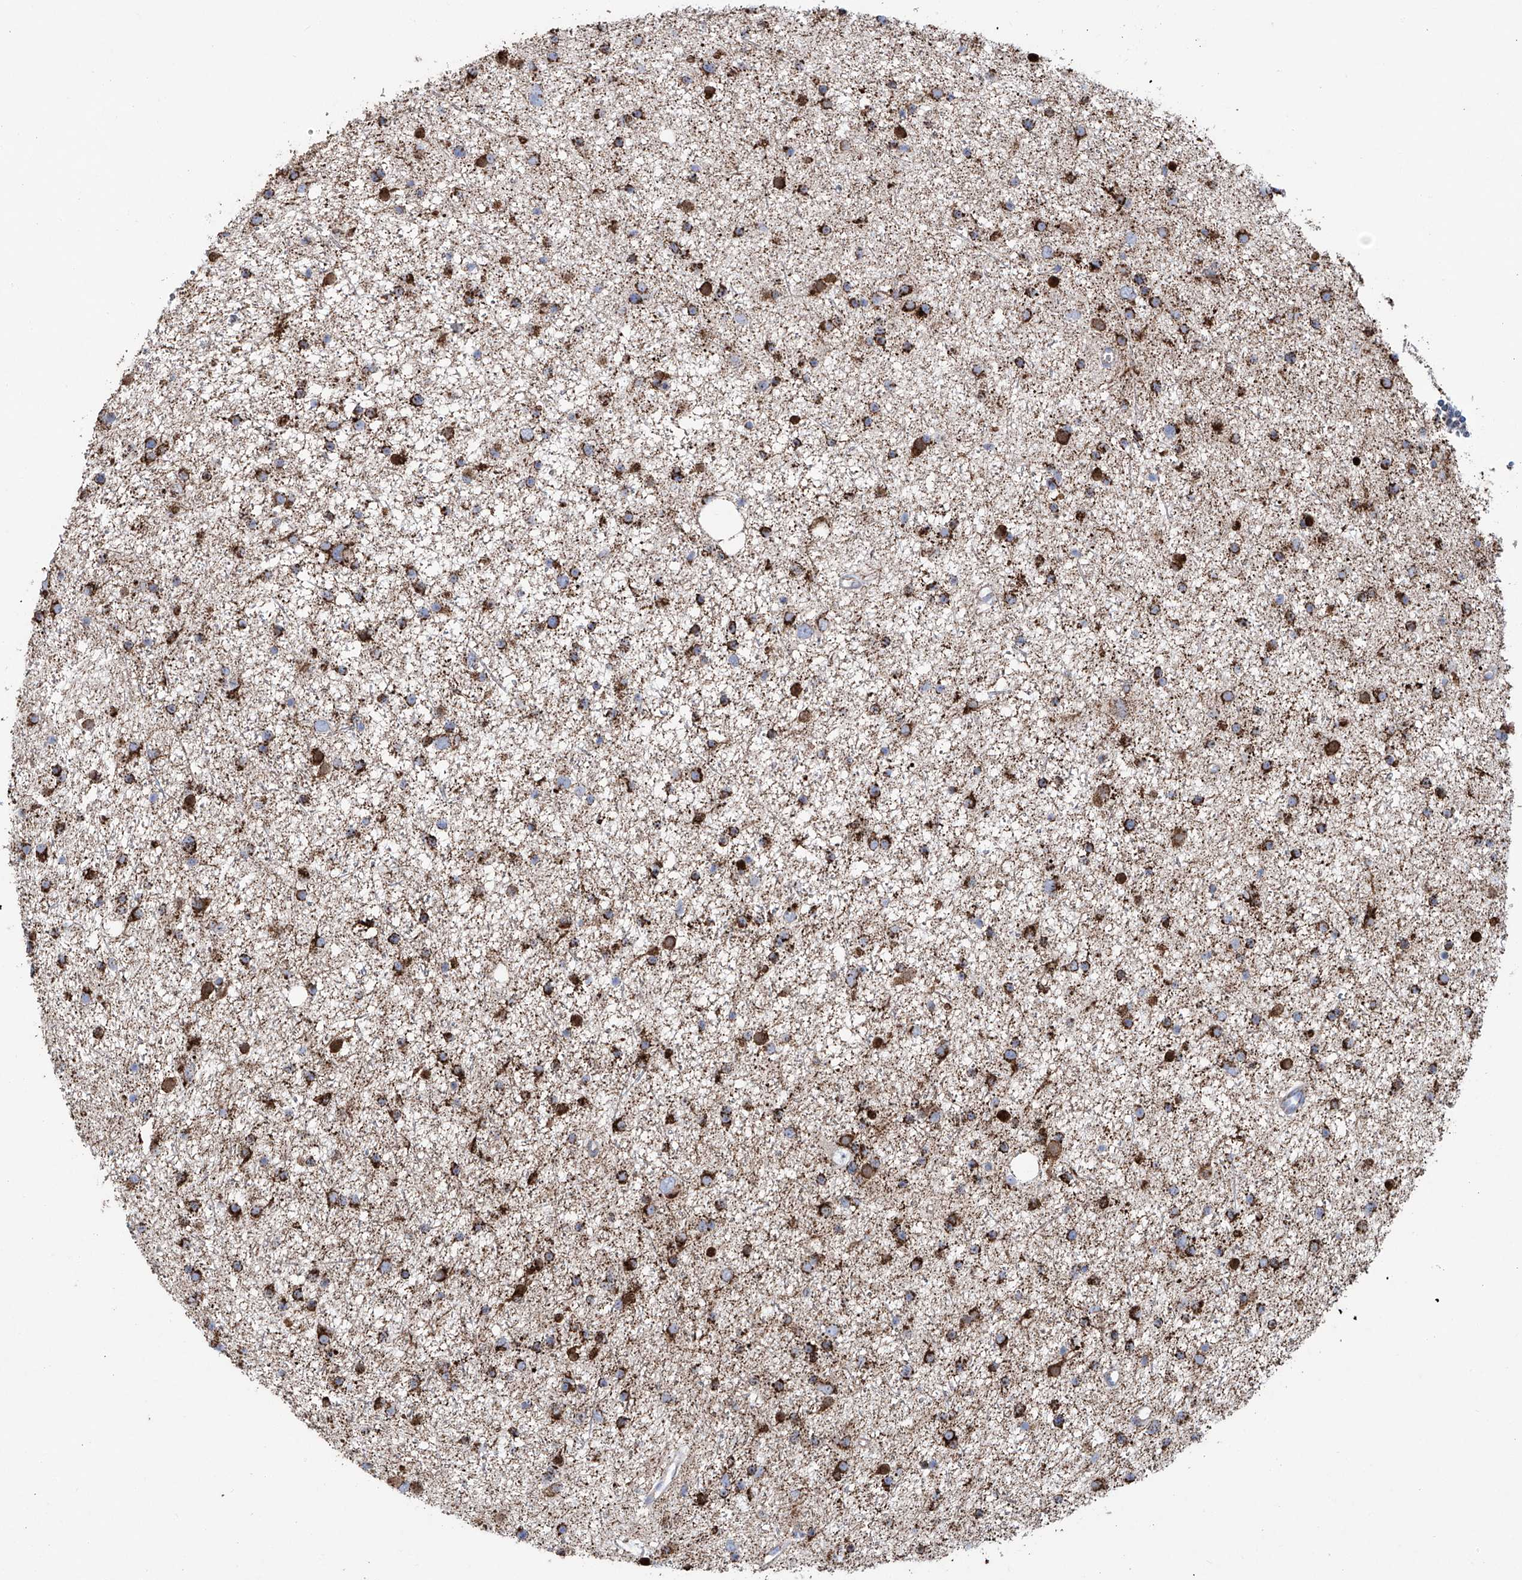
{"staining": {"intensity": "strong", "quantity": ">75%", "location": "cytoplasmic/membranous"}, "tissue": "glioma", "cell_type": "Tumor cells", "image_type": "cancer", "snomed": [{"axis": "morphology", "description": "Glioma, malignant, Low grade"}, {"axis": "topography", "description": "Cerebral cortex"}], "caption": "Protein expression analysis of glioma reveals strong cytoplasmic/membranous staining in about >75% of tumor cells.", "gene": "ALDH6A1", "patient": {"sex": "female", "age": 39}}